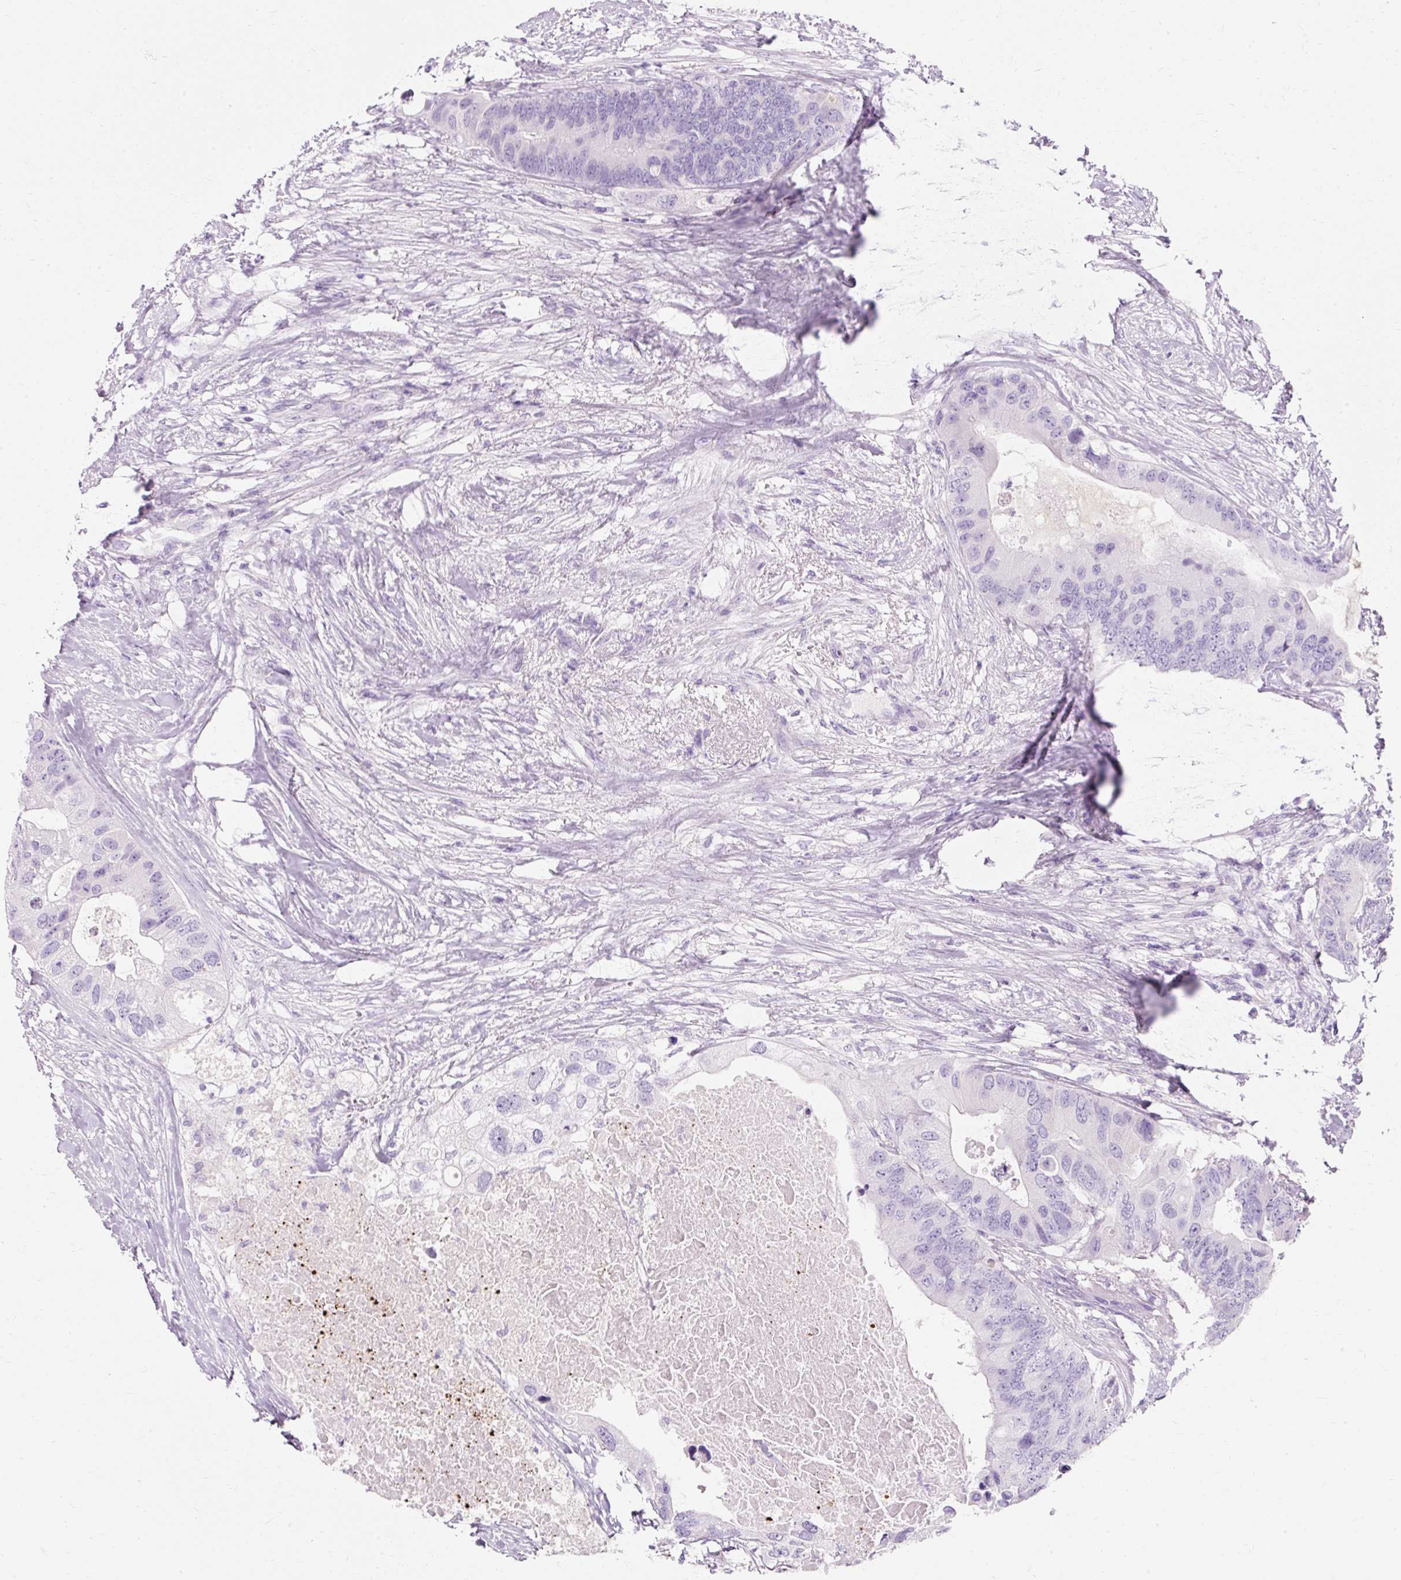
{"staining": {"intensity": "negative", "quantity": "none", "location": "none"}, "tissue": "colorectal cancer", "cell_type": "Tumor cells", "image_type": "cancer", "snomed": [{"axis": "morphology", "description": "Adenocarcinoma, NOS"}, {"axis": "topography", "description": "Colon"}], "caption": "Tumor cells show no significant staining in colorectal cancer (adenocarcinoma).", "gene": "TMEM213", "patient": {"sex": "male", "age": 71}}